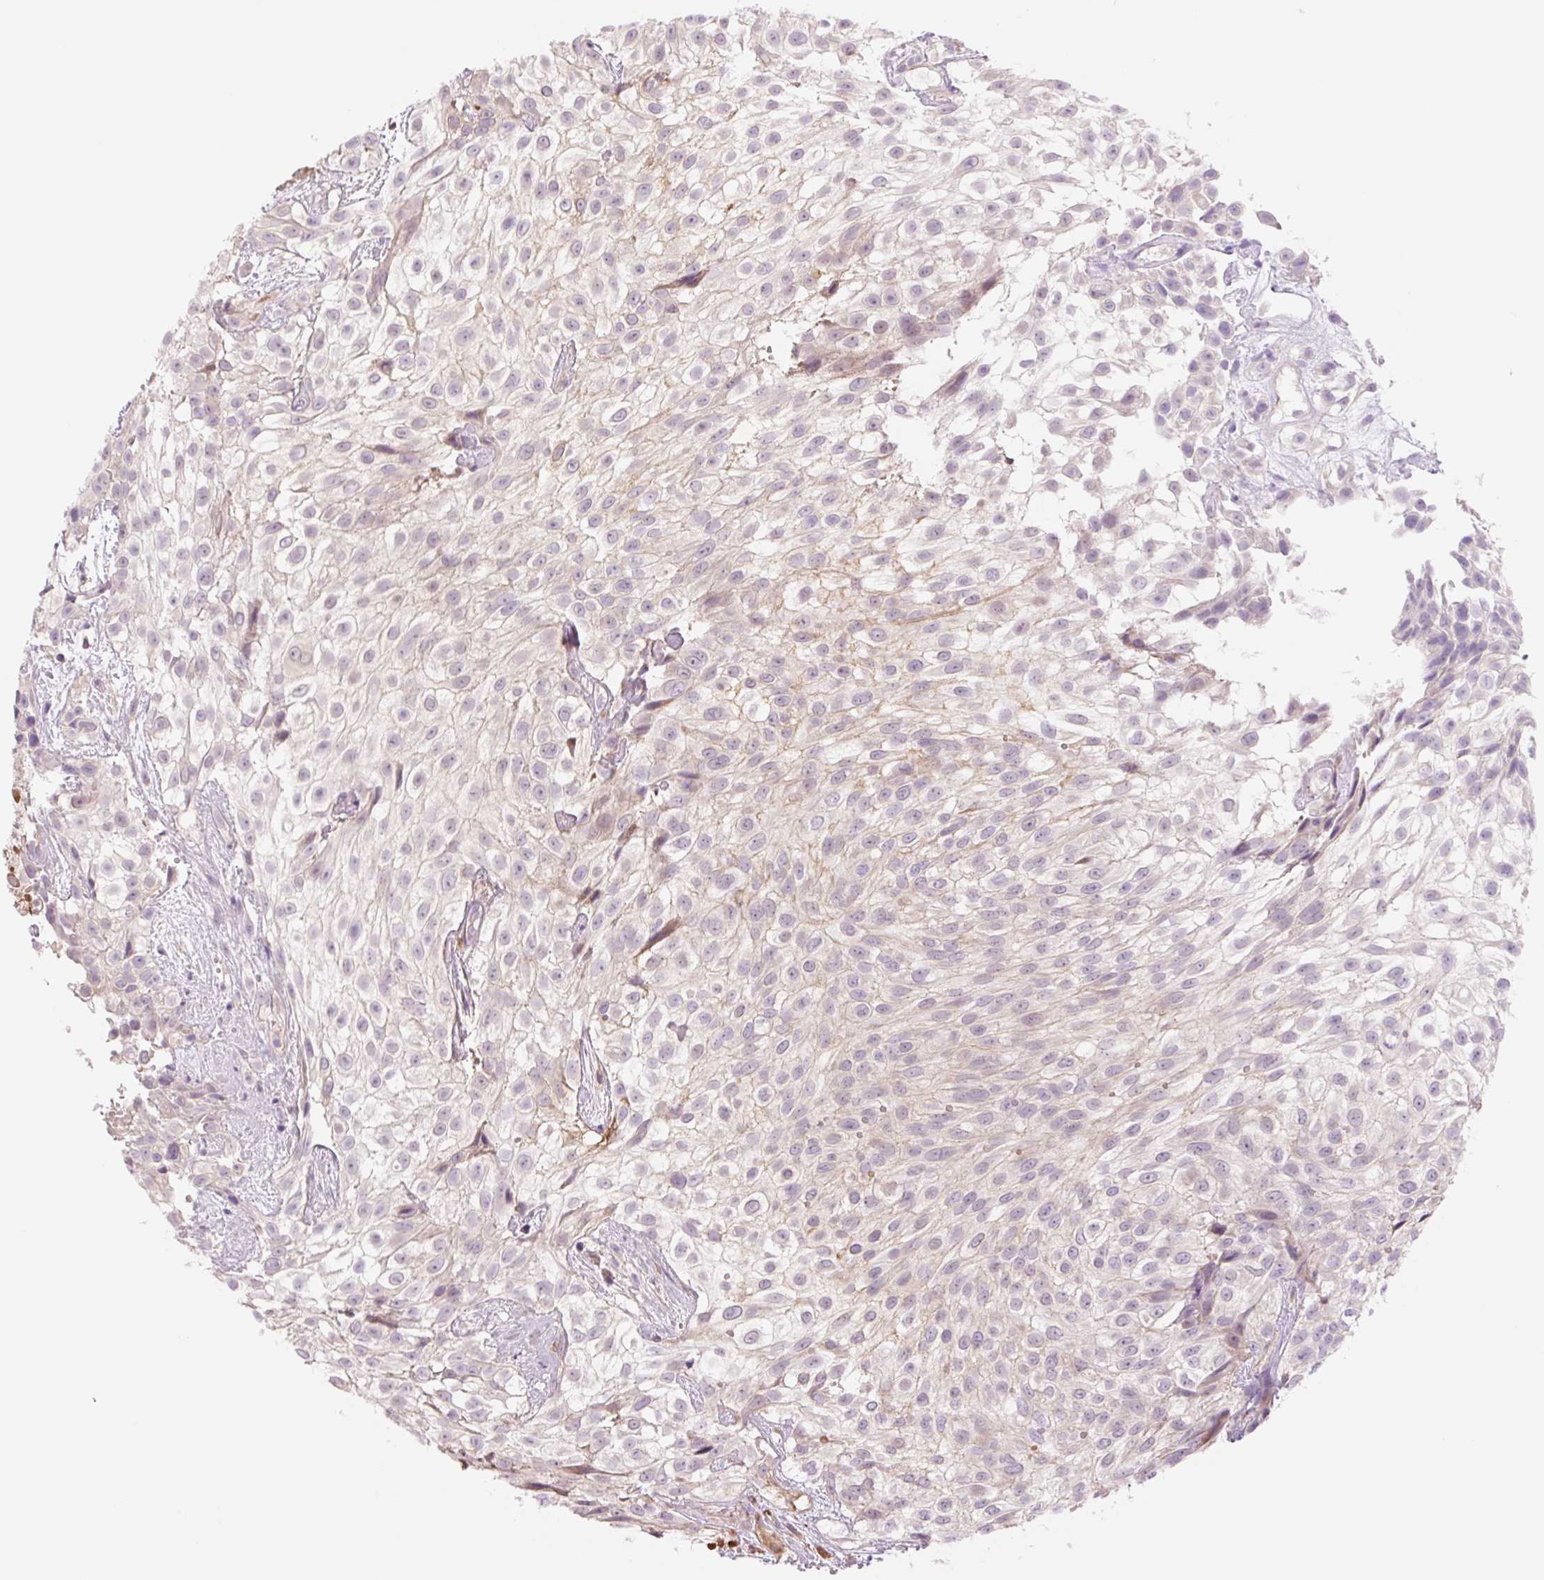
{"staining": {"intensity": "negative", "quantity": "none", "location": "none"}, "tissue": "urothelial cancer", "cell_type": "Tumor cells", "image_type": "cancer", "snomed": [{"axis": "morphology", "description": "Urothelial carcinoma, High grade"}, {"axis": "topography", "description": "Urinary bladder"}], "caption": "Immunohistochemistry of urothelial cancer exhibits no expression in tumor cells. Brightfield microscopy of immunohistochemistry stained with DAB (3,3'-diaminobenzidine) (brown) and hematoxylin (blue), captured at high magnification.", "gene": "HEBP1", "patient": {"sex": "male", "age": 56}}